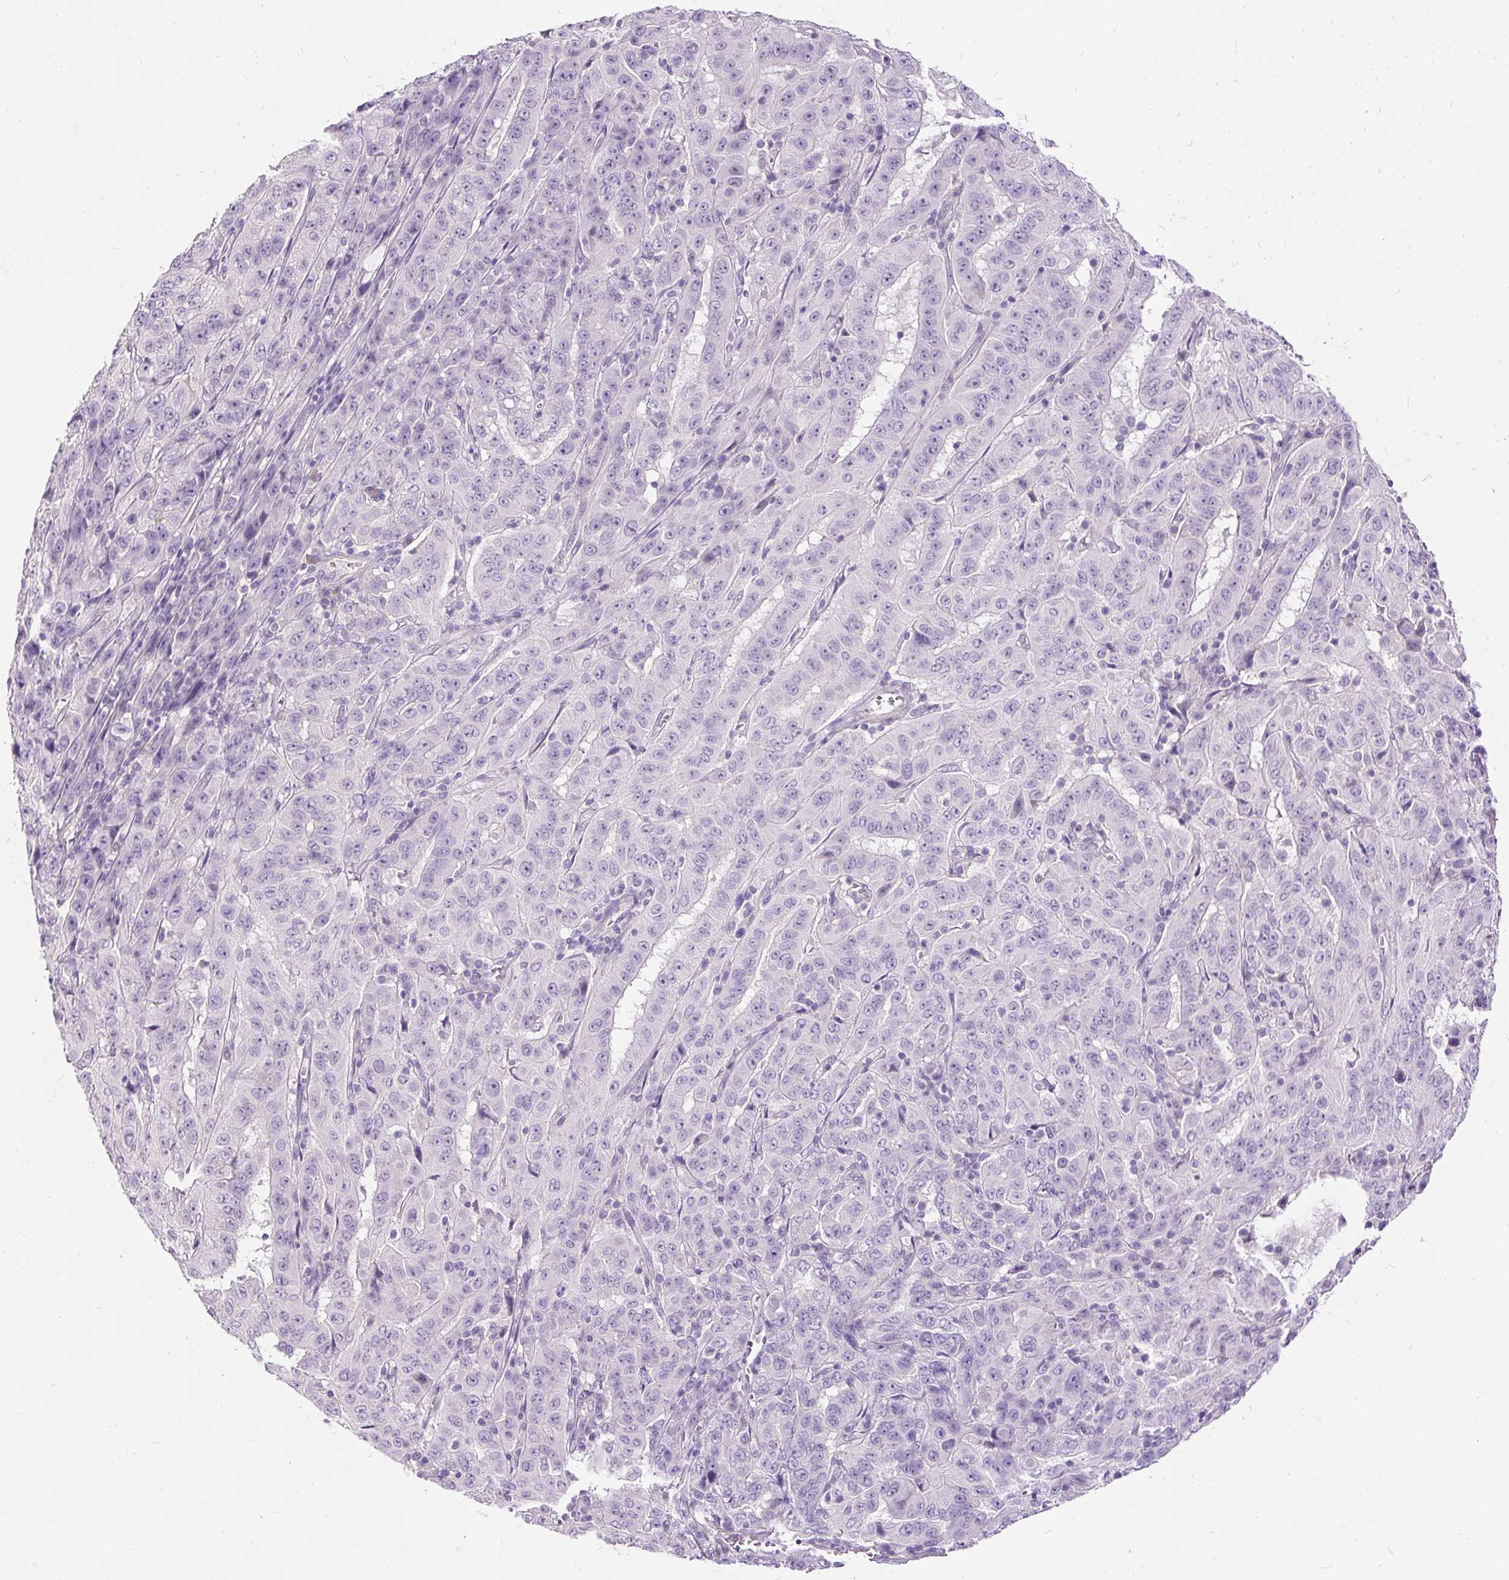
{"staining": {"intensity": "negative", "quantity": "none", "location": "none"}, "tissue": "pancreatic cancer", "cell_type": "Tumor cells", "image_type": "cancer", "snomed": [{"axis": "morphology", "description": "Adenocarcinoma, NOS"}, {"axis": "topography", "description": "Pancreas"}], "caption": "High magnification brightfield microscopy of pancreatic cancer (adenocarcinoma) stained with DAB (3,3'-diaminobenzidine) (brown) and counterstained with hematoxylin (blue): tumor cells show no significant positivity.", "gene": "KRTAP20-3", "patient": {"sex": "male", "age": 63}}